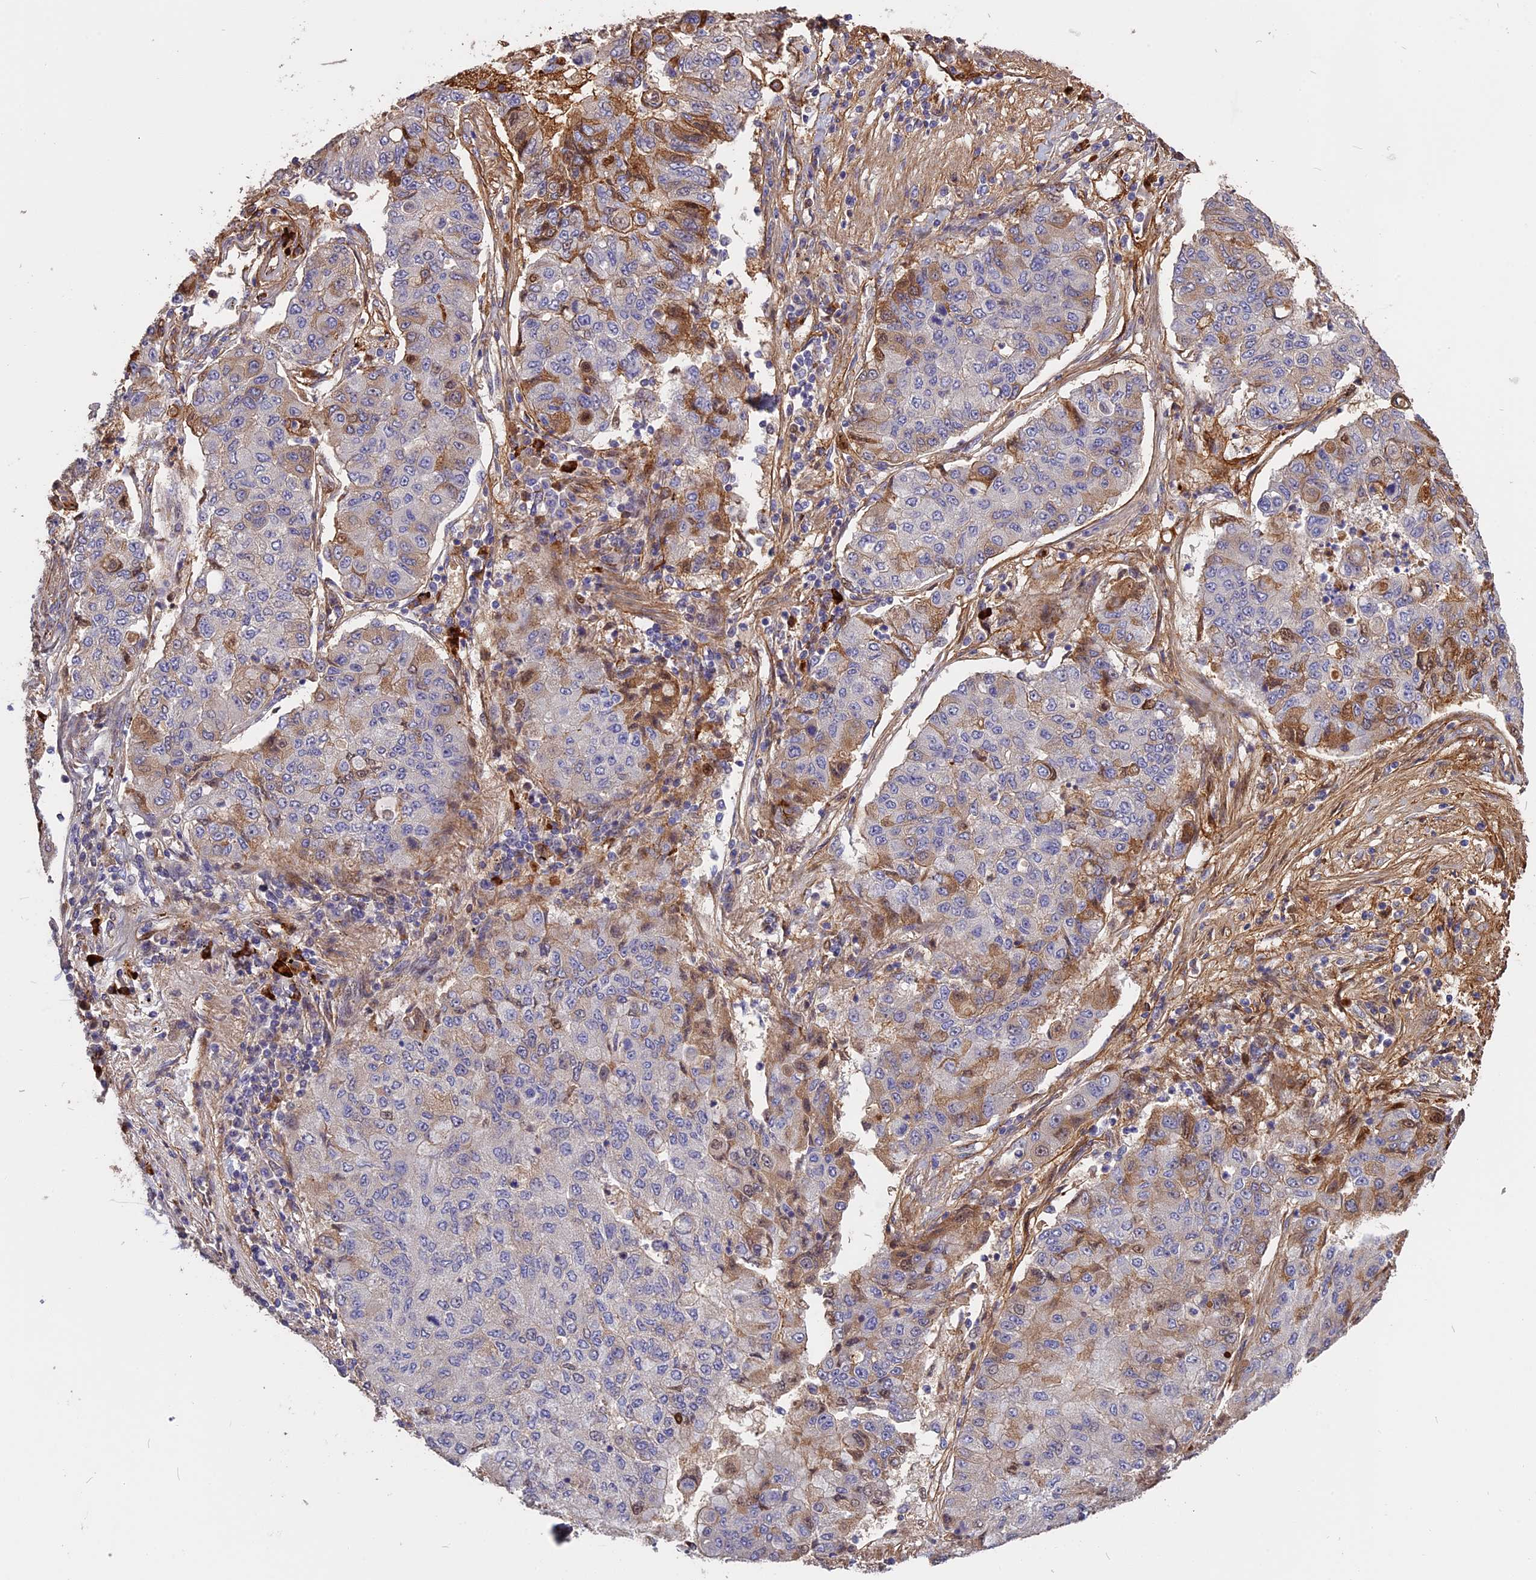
{"staining": {"intensity": "moderate", "quantity": "<25%", "location": "cytoplasmic/membranous"}, "tissue": "lung cancer", "cell_type": "Tumor cells", "image_type": "cancer", "snomed": [{"axis": "morphology", "description": "Squamous cell carcinoma, NOS"}, {"axis": "topography", "description": "Lung"}], "caption": "Immunohistochemical staining of squamous cell carcinoma (lung) reveals moderate cytoplasmic/membranous protein staining in about <25% of tumor cells. (Stains: DAB (3,3'-diaminobenzidine) in brown, nuclei in blue, Microscopy: brightfield microscopy at high magnification).", "gene": "MFSD2A", "patient": {"sex": "male", "age": 74}}